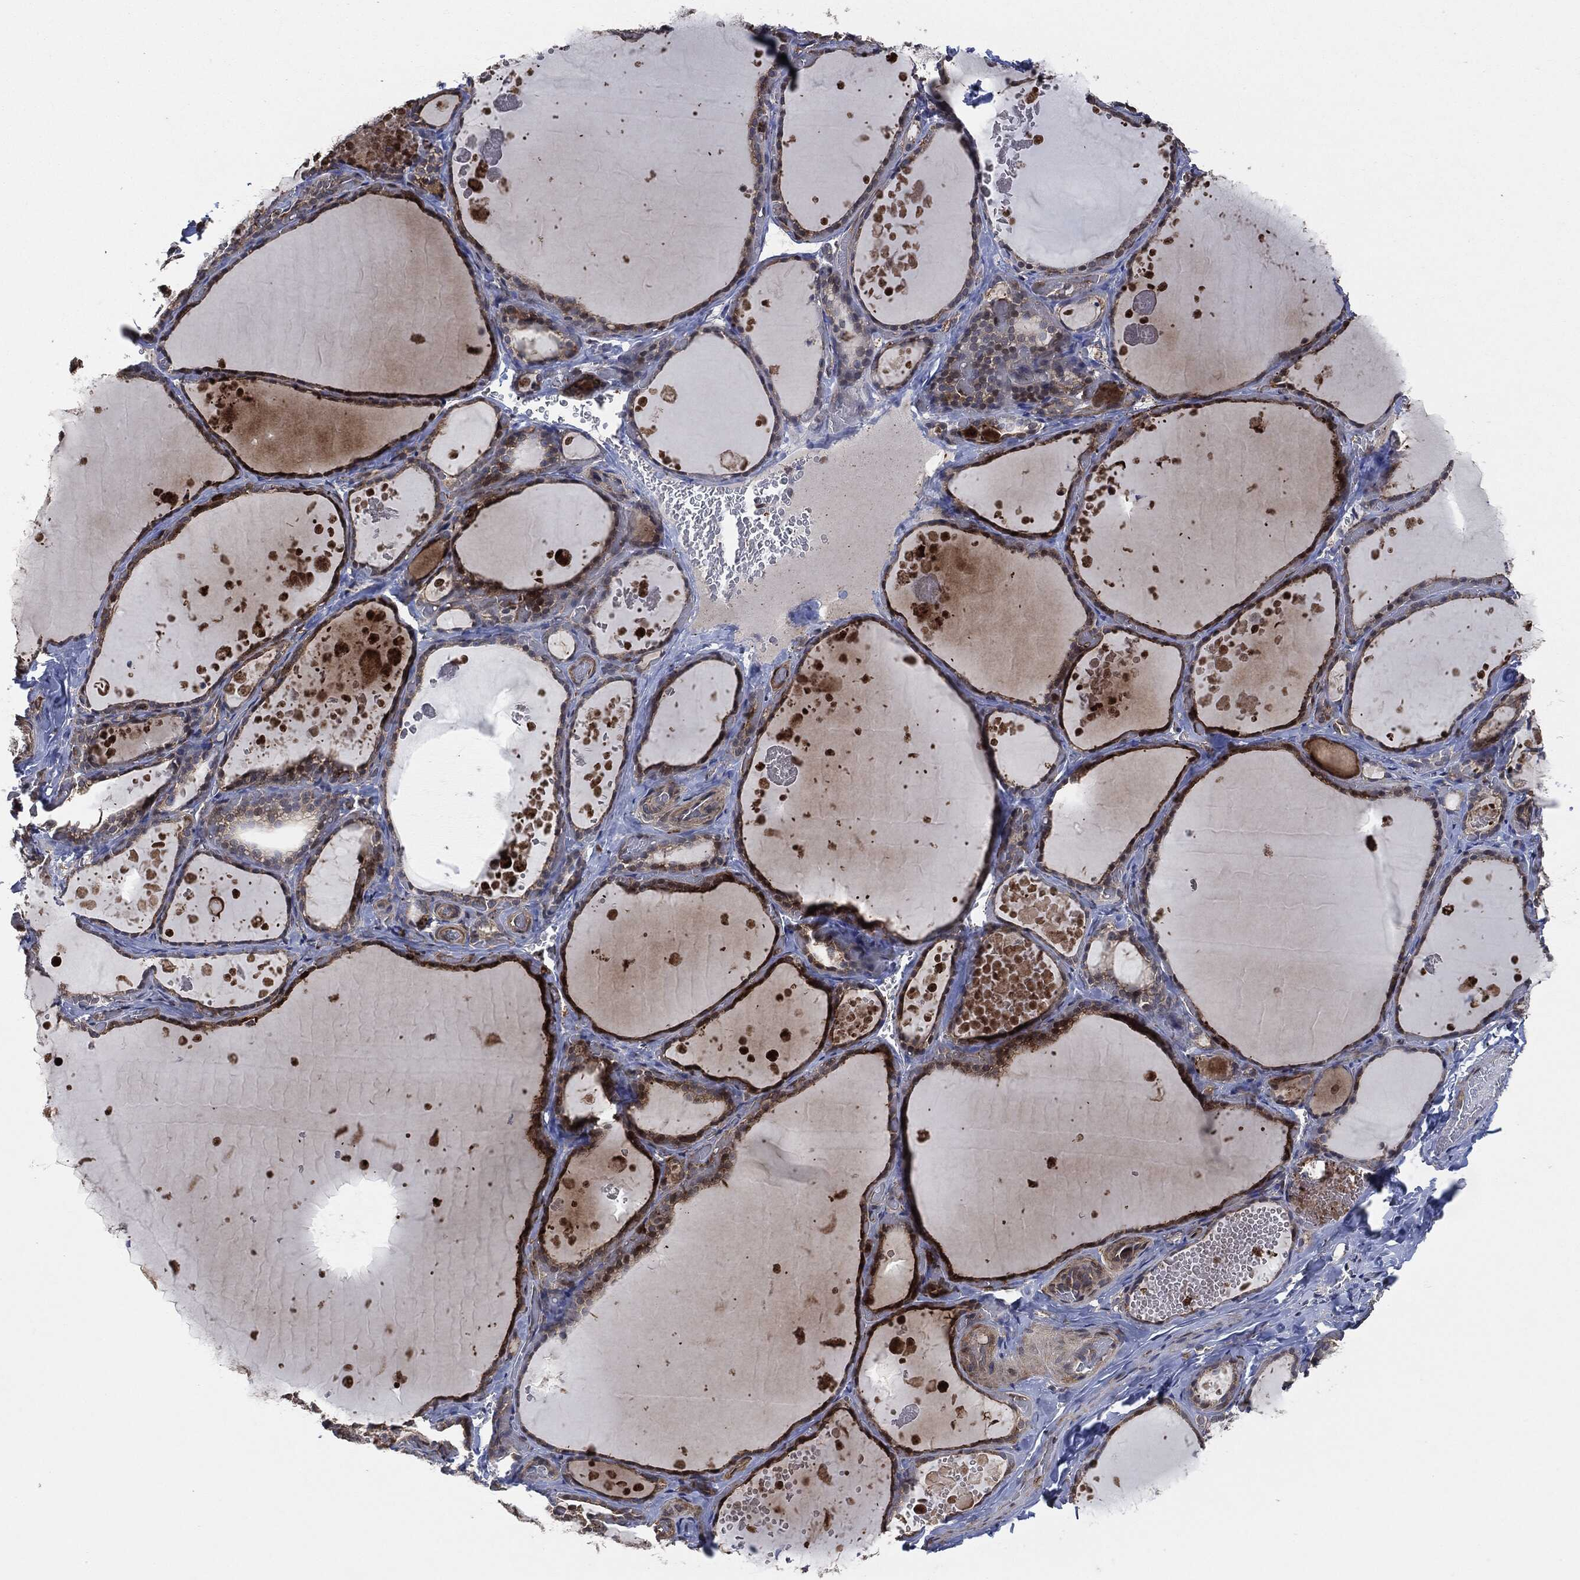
{"staining": {"intensity": "strong", "quantity": "25%-75%", "location": "nuclear"}, "tissue": "thyroid gland", "cell_type": "Glandular cells", "image_type": "normal", "snomed": [{"axis": "morphology", "description": "Normal tissue, NOS"}, {"axis": "topography", "description": "Thyroid gland"}], "caption": "Protein expression analysis of normal human thyroid gland reveals strong nuclear expression in approximately 25%-75% of glandular cells. (Brightfield microscopy of DAB IHC at high magnification).", "gene": "TPT1", "patient": {"sex": "female", "age": 56}}